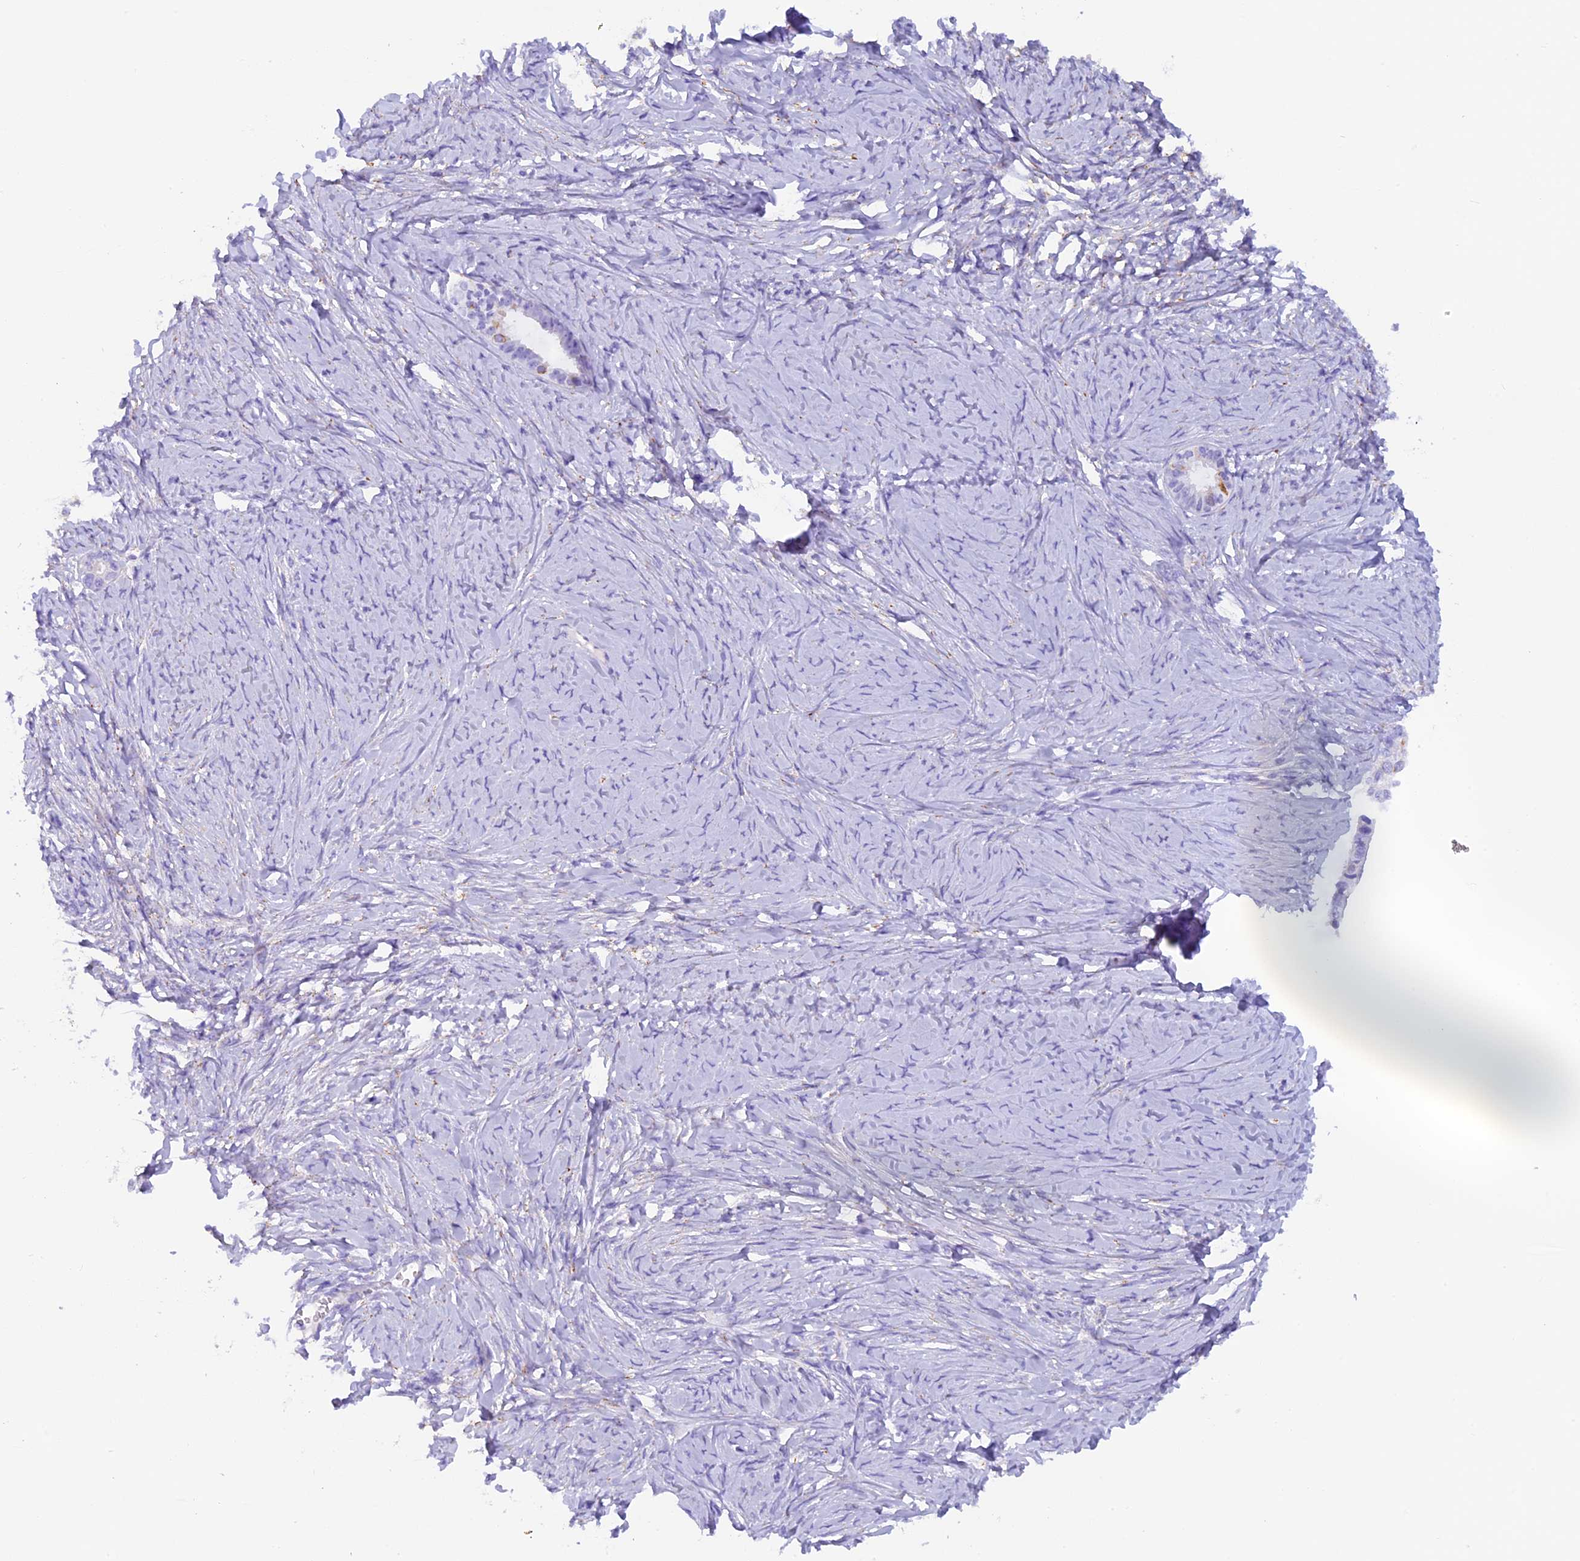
{"staining": {"intensity": "negative", "quantity": "none", "location": "none"}, "tissue": "ovarian cancer", "cell_type": "Tumor cells", "image_type": "cancer", "snomed": [{"axis": "morphology", "description": "Cystadenocarcinoma, serous, NOS"}, {"axis": "topography", "description": "Ovary"}], "caption": "Protein analysis of ovarian cancer shows no significant expression in tumor cells. The staining was performed using DAB to visualize the protein expression in brown, while the nuclei were stained in blue with hematoxylin (Magnification: 20x).", "gene": "RTTN", "patient": {"sex": "female", "age": 79}}